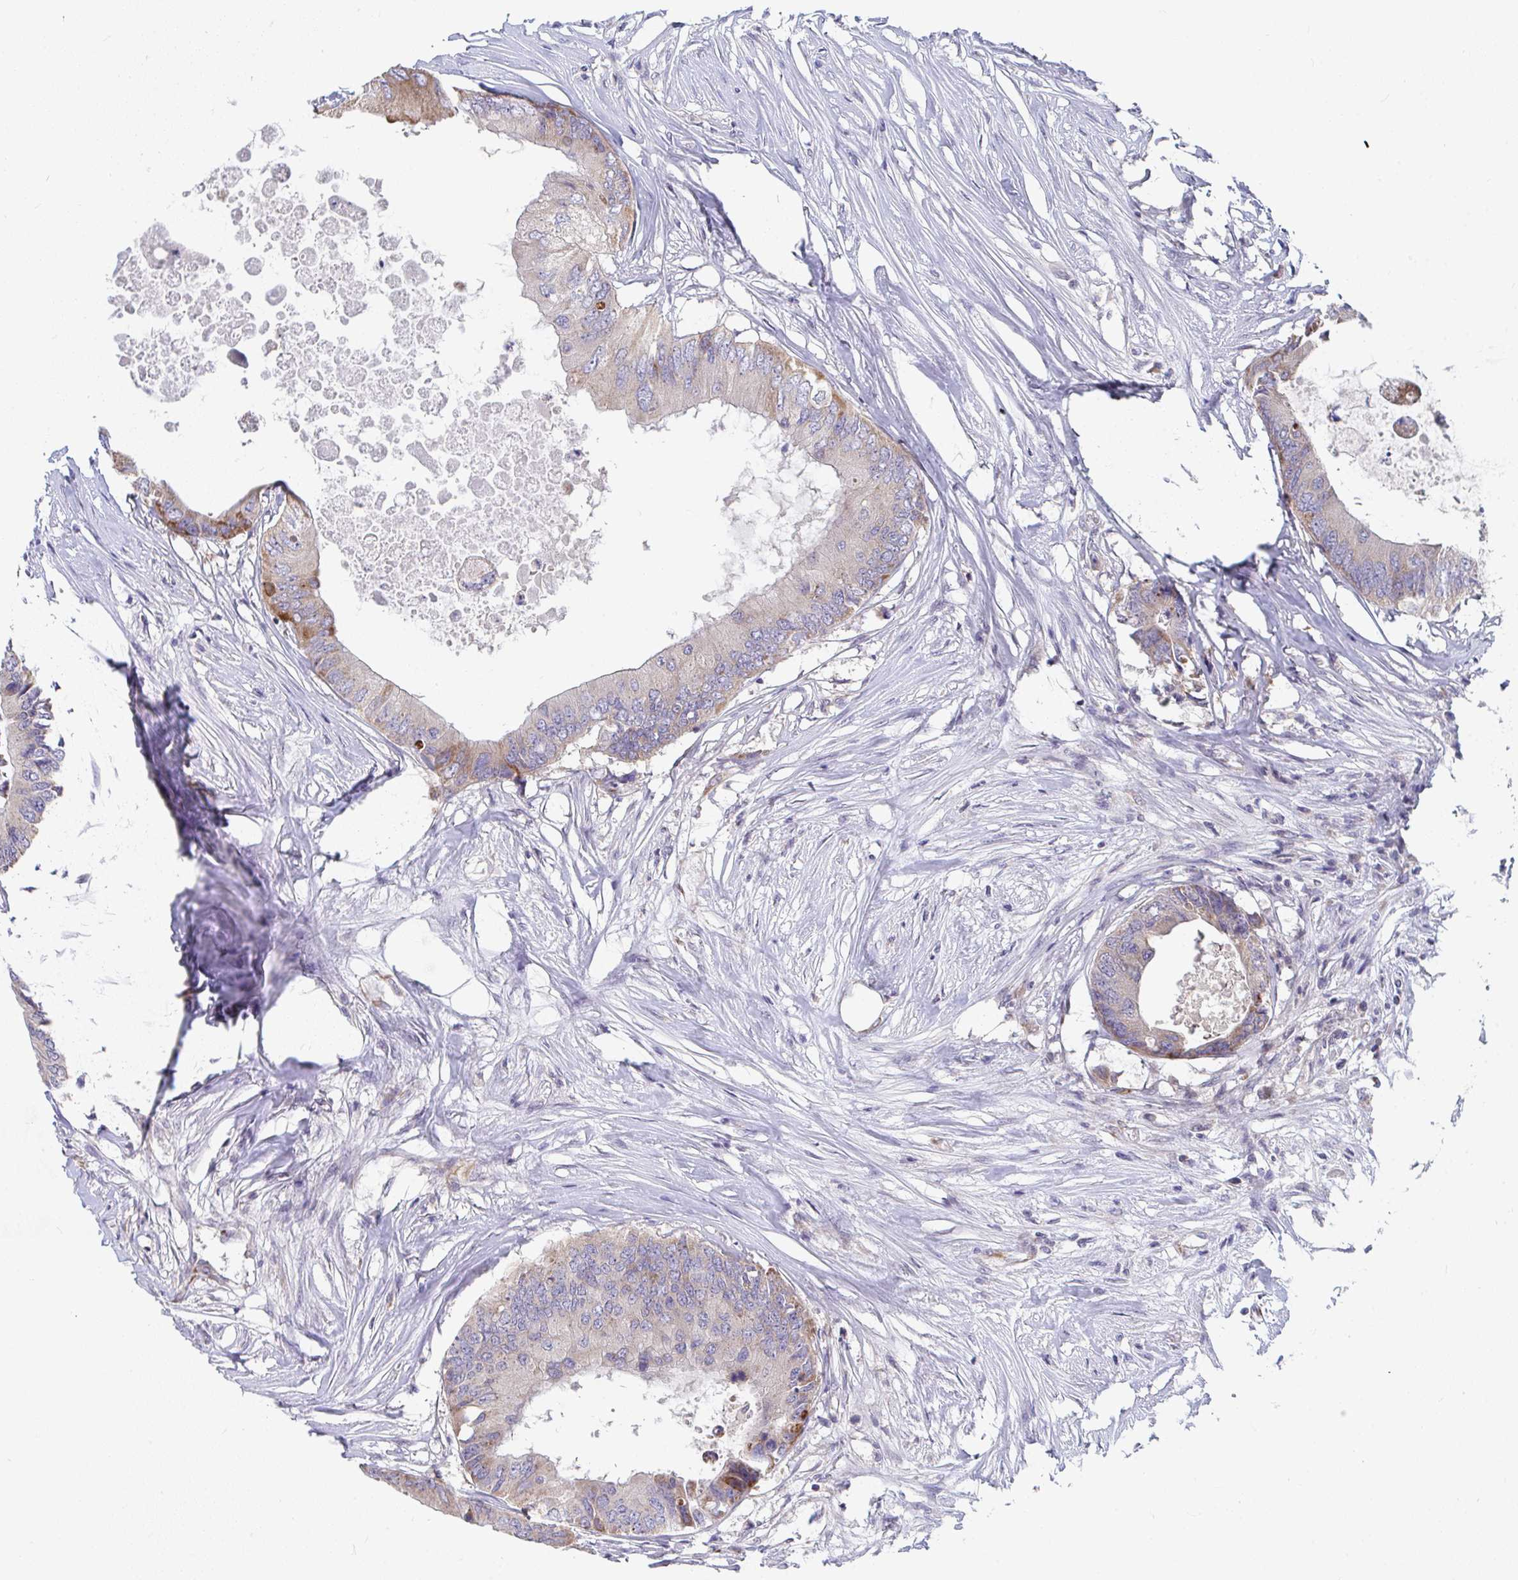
{"staining": {"intensity": "moderate", "quantity": "<25%", "location": "cytoplasmic/membranous"}, "tissue": "colorectal cancer", "cell_type": "Tumor cells", "image_type": "cancer", "snomed": [{"axis": "morphology", "description": "Adenocarcinoma, NOS"}, {"axis": "topography", "description": "Colon"}], "caption": "Human adenocarcinoma (colorectal) stained for a protein (brown) demonstrates moderate cytoplasmic/membranous positive positivity in about <25% of tumor cells.", "gene": "EIF1AD", "patient": {"sex": "male", "age": 71}}